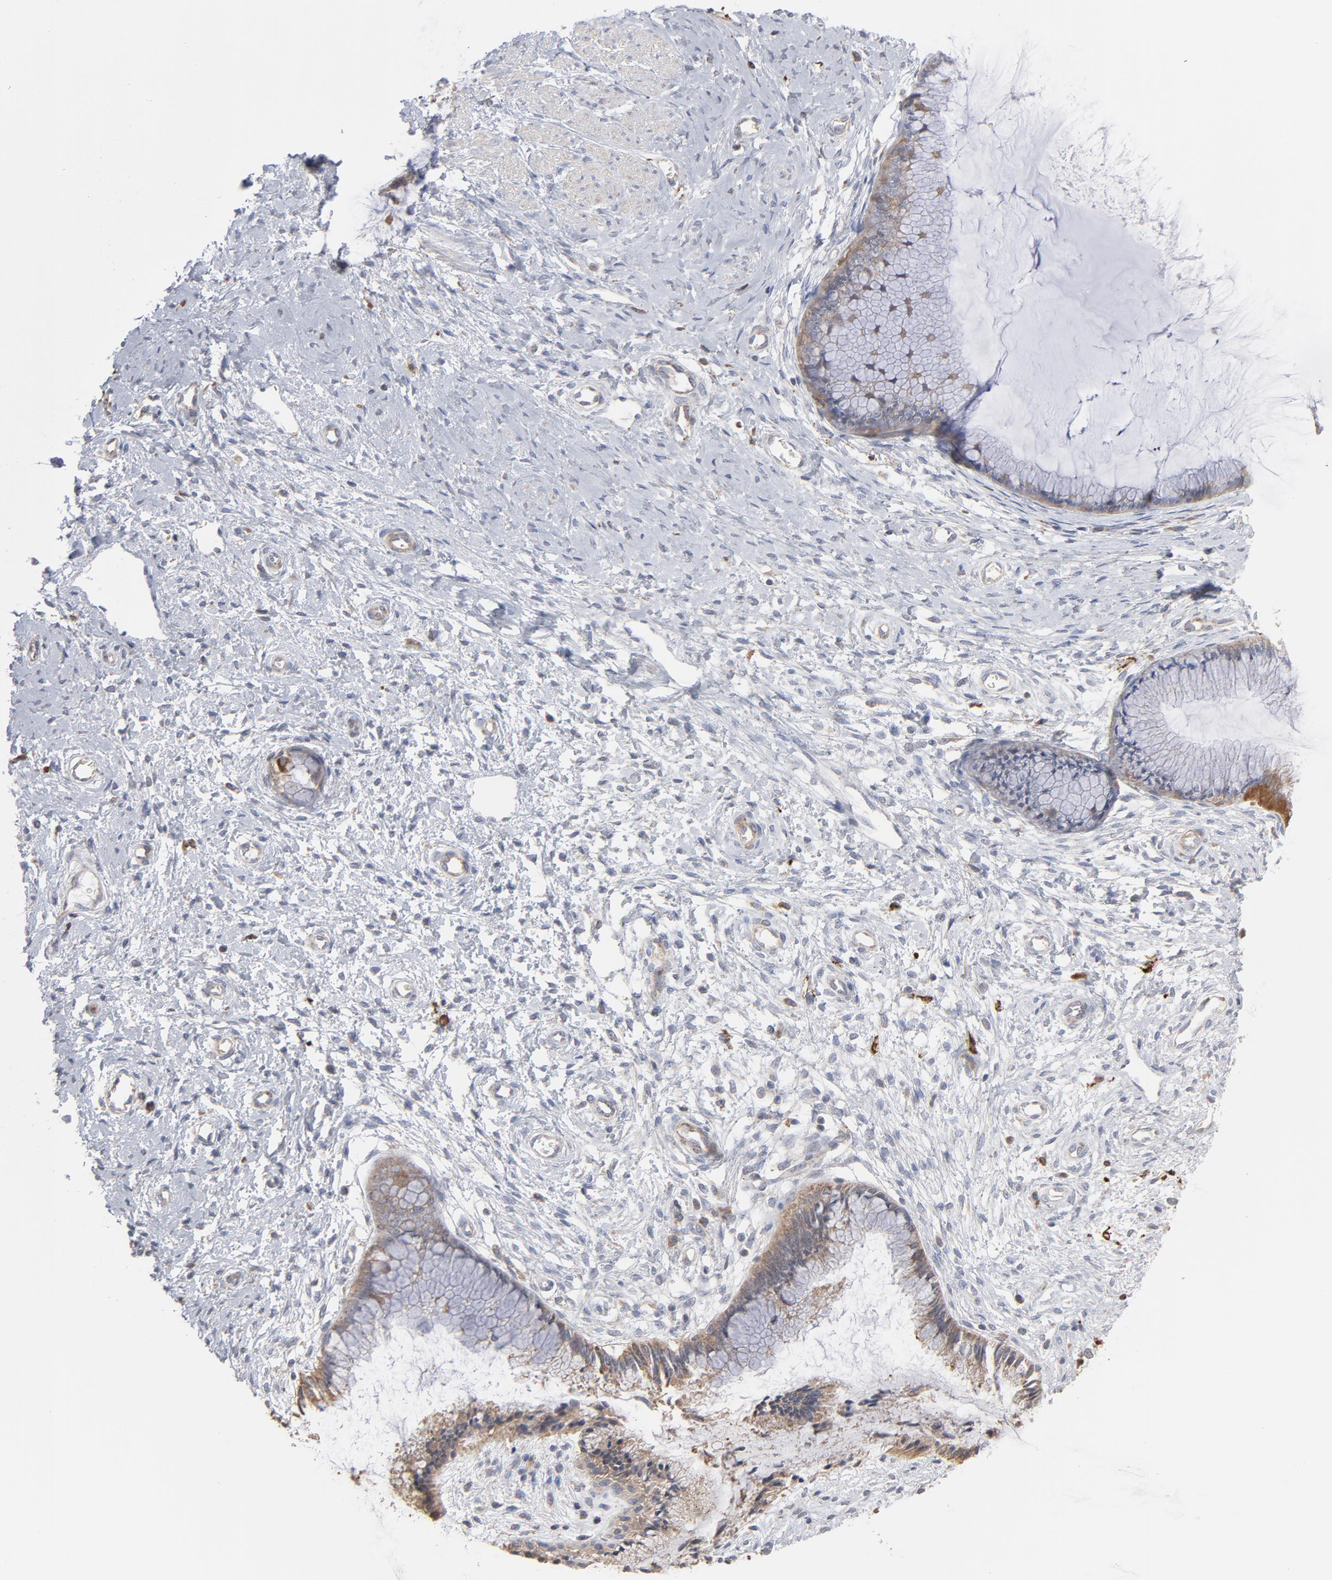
{"staining": {"intensity": "moderate", "quantity": ">75%", "location": "cytoplasmic/membranous"}, "tissue": "cervix", "cell_type": "Glandular cells", "image_type": "normal", "snomed": [{"axis": "morphology", "description": "Normal tissue, NOS"}, {"axis": "topography", "description": "Cervix"}], "caption": "High-power microscopy captured an immunohistochemistry (IHC) photomicrograph of benign cervix, revealing moderate cytoplasmic/membranous positivity in approximately >75% of glandular cells.", "gene": "PPFIBP2", "patient": {"sex": "female", "age": 27}}